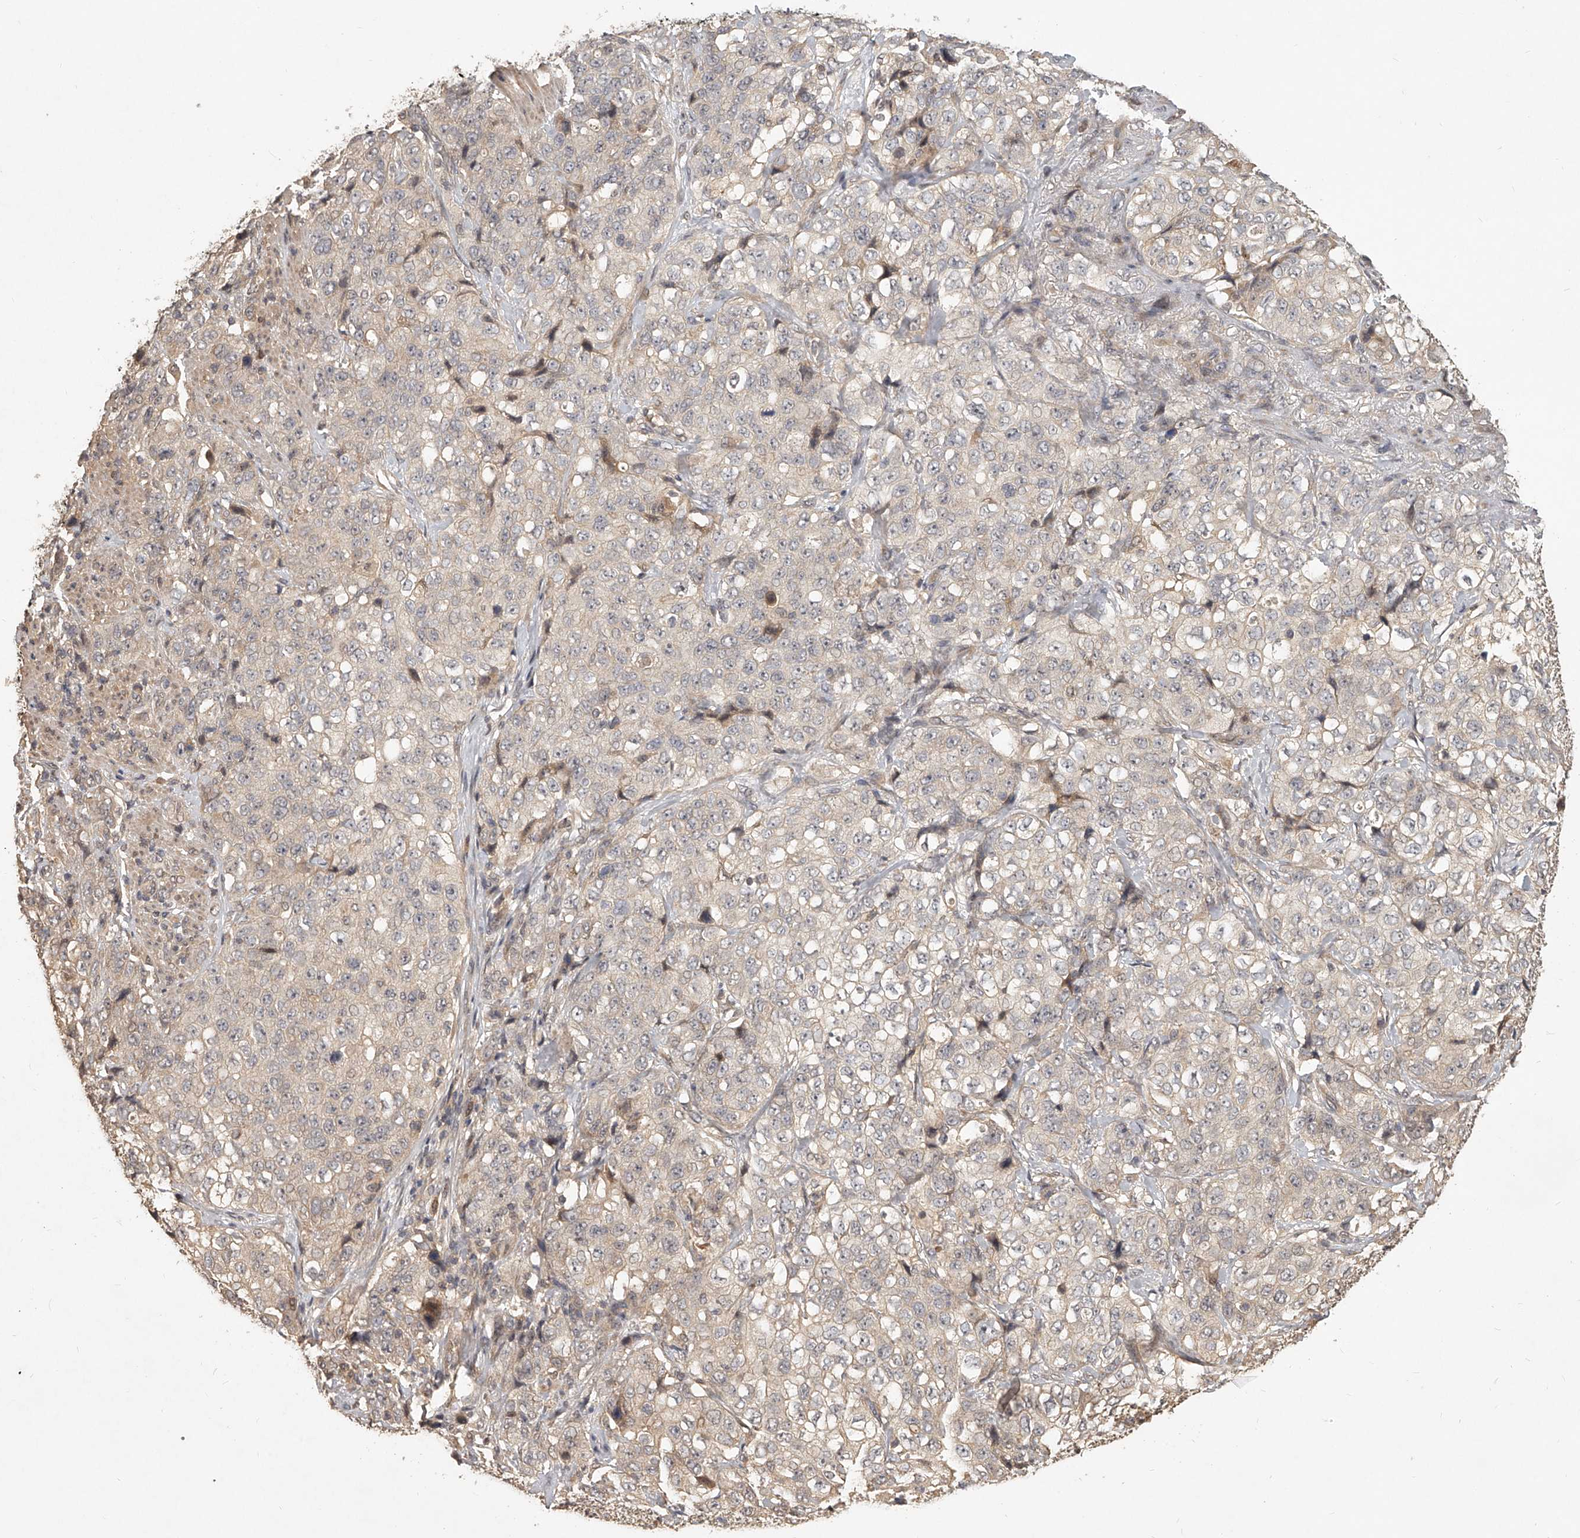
{"staining": {"intensity": "weak", "quantity": "<25%", "location": "cytoplasmic/membranous"}, "tissue": "stomach cancer", "cell_type": "Tumor cells", "image_type": "cancer", "snomed": [{"axis": "morphology", "description": "Adenocarcinoma, NOS"}, {"axis": "topography", "description": "Stomach"}], "caption": "Stomach adenocarcinoma was stained to show a protein in brown. There is no significant staining in tumor cells.", "gene": "SLC37A1", "patient": {"sex": "male", "age": 48}}